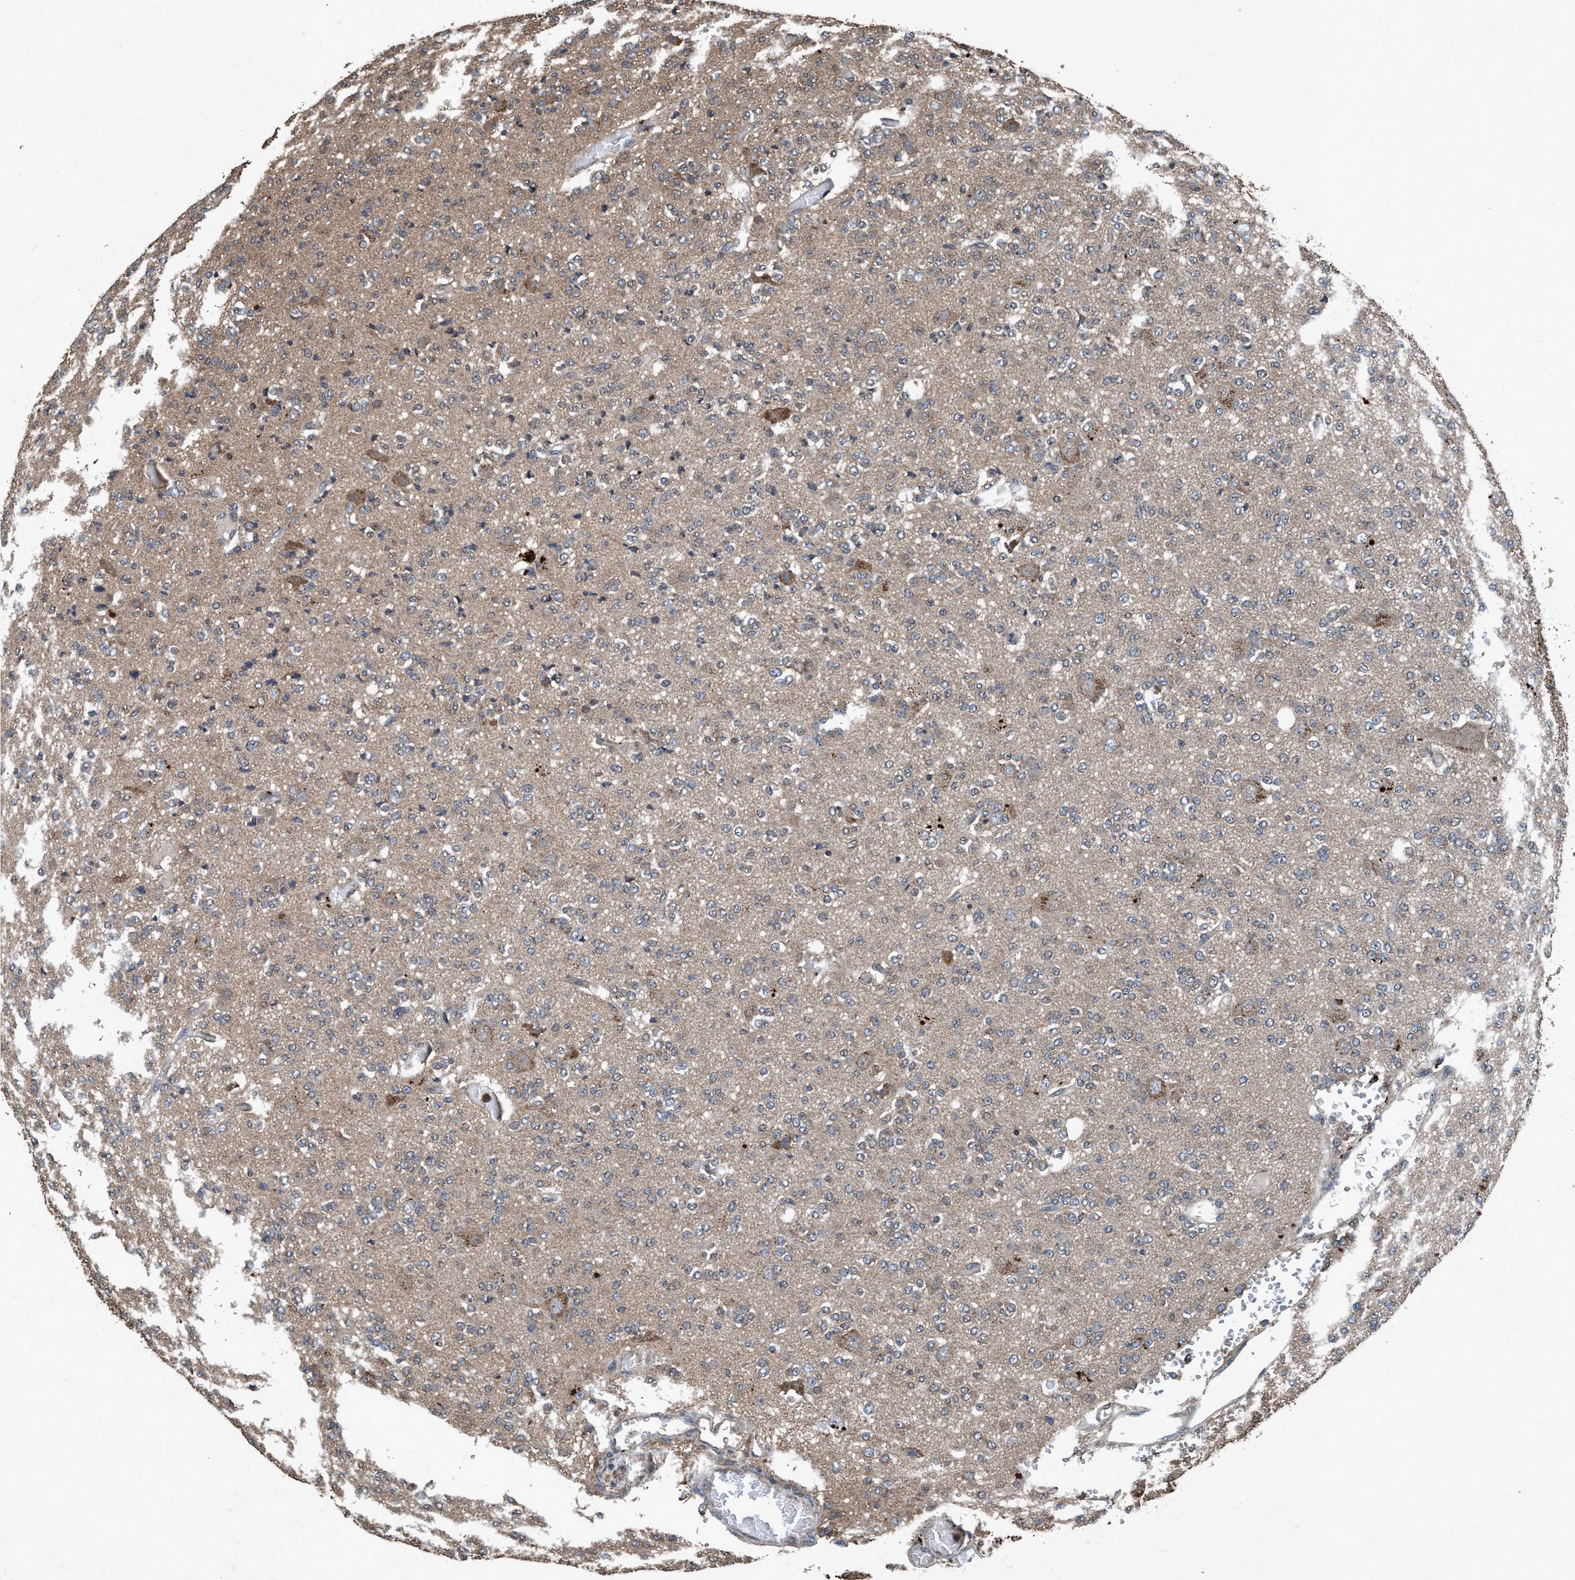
{"staining": {"intensity": "weak", "quantity": "25%-75%", "location": "cytoplasmic/membranous"}, "tissue": "glioma", "cell_type": "Tumor cells", "image_type": "cancer", "snomed": [{"axis": "morphology", "description": "Glioma, malignant, Low grade"}, {"axis": "topography", "description": "Brain"}], "caption": "Protein expression analysis of malignant glioma (low-grade) exhibits weak cytoplasmic/membranous staining in about 25%-75% of tumor cells.", "gene": "AKT1S1", "patient": {"sex": "male", "age": 38}}